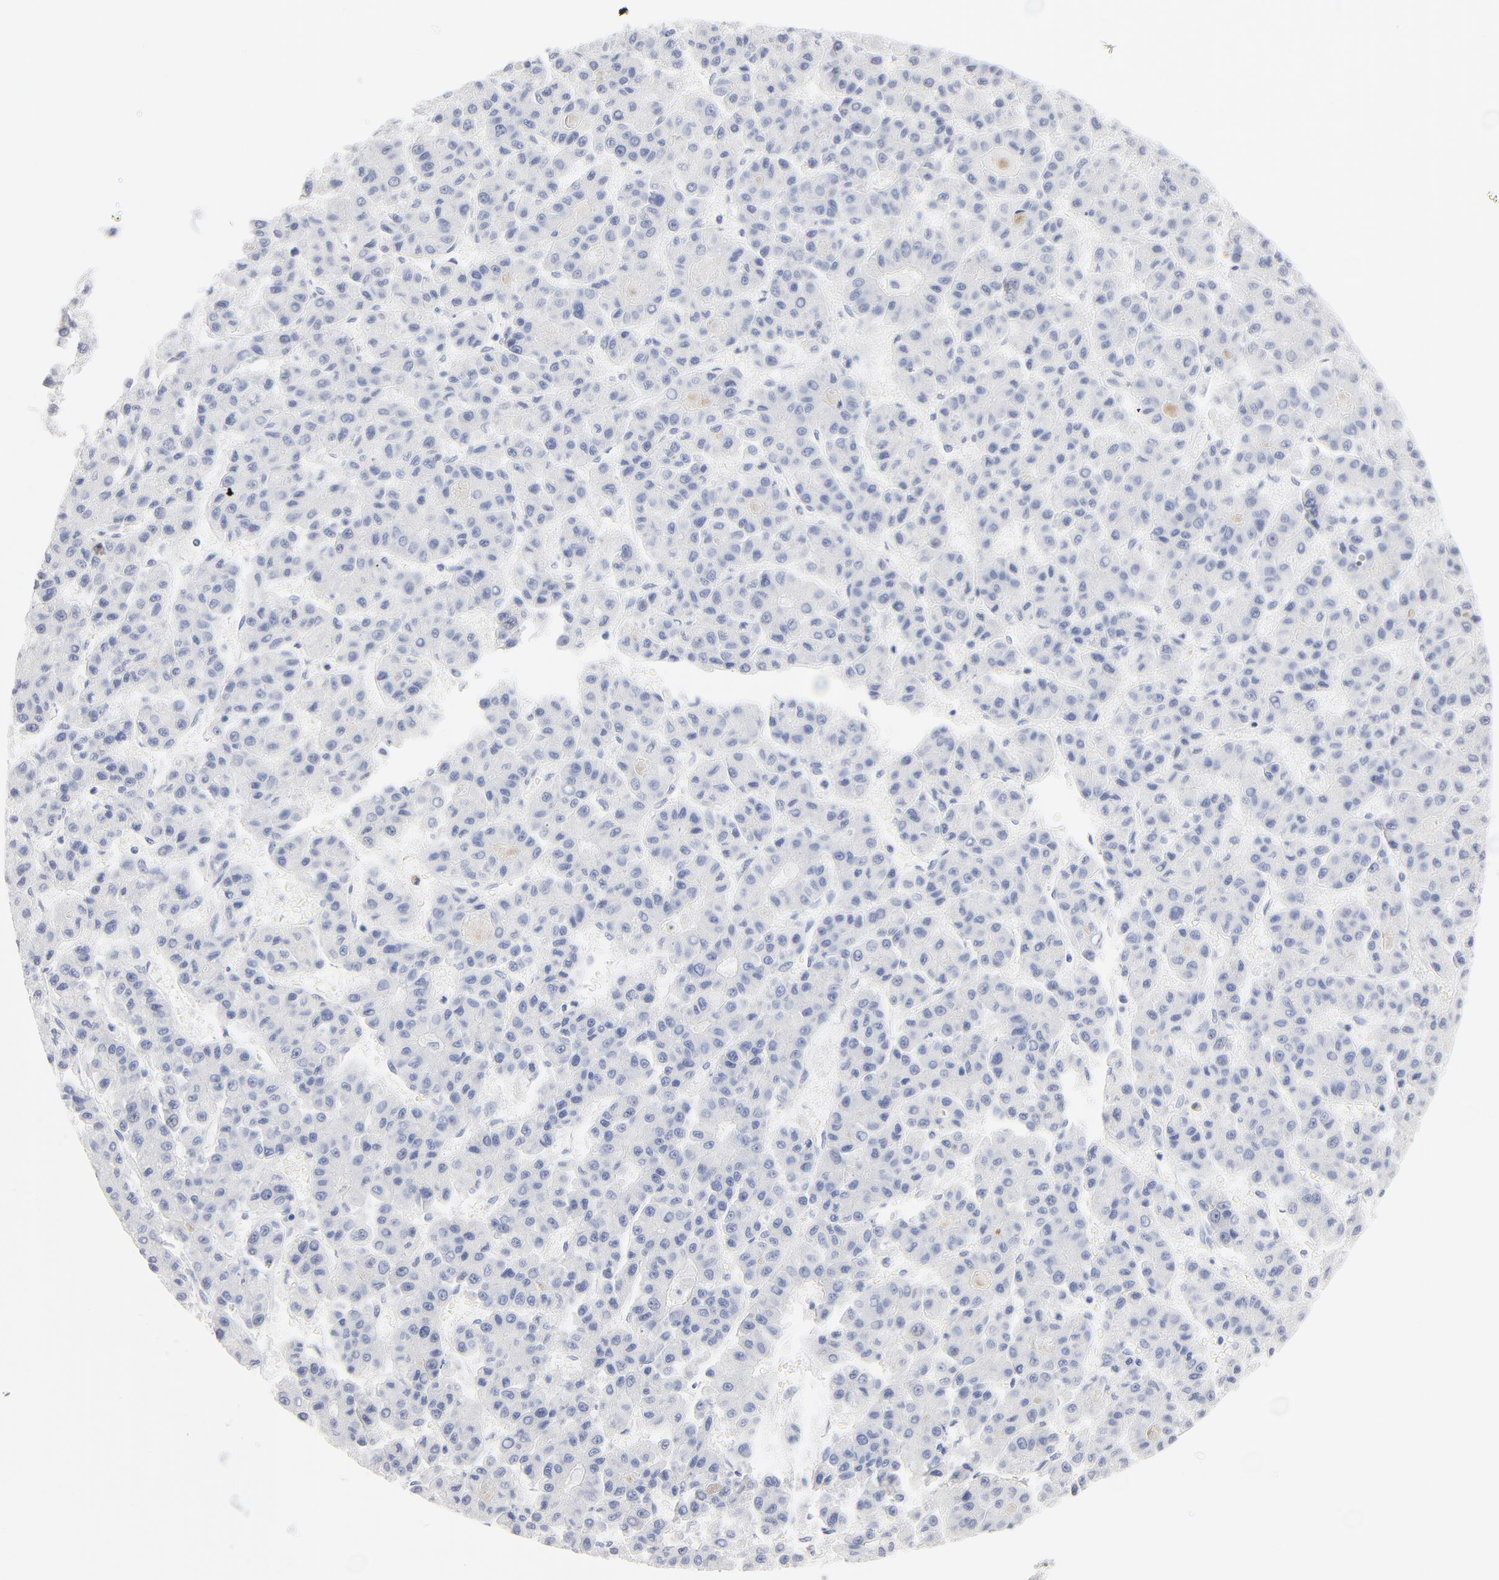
{"staining": {"intensity": "negative", "quantity": "none", "location": "none"}, "tissue": "liver cancer", "cell_type": "Tumor cells", "image_type": "cancer", "snomed": [{"axis": "morphology", "description": "Carcinoma, Hepatocellular, NOS"}, {"axis": "topography", "description": "Liver"}], "caption": "DAB (3,3'-diaminobenzidine) immunohistochemical staining of hepatocellular carcinoma (liver) exhibits no significant positivity in tumor cells.", "gene": "AGTR1", "patient": {"sex": "male", "age": 70}}